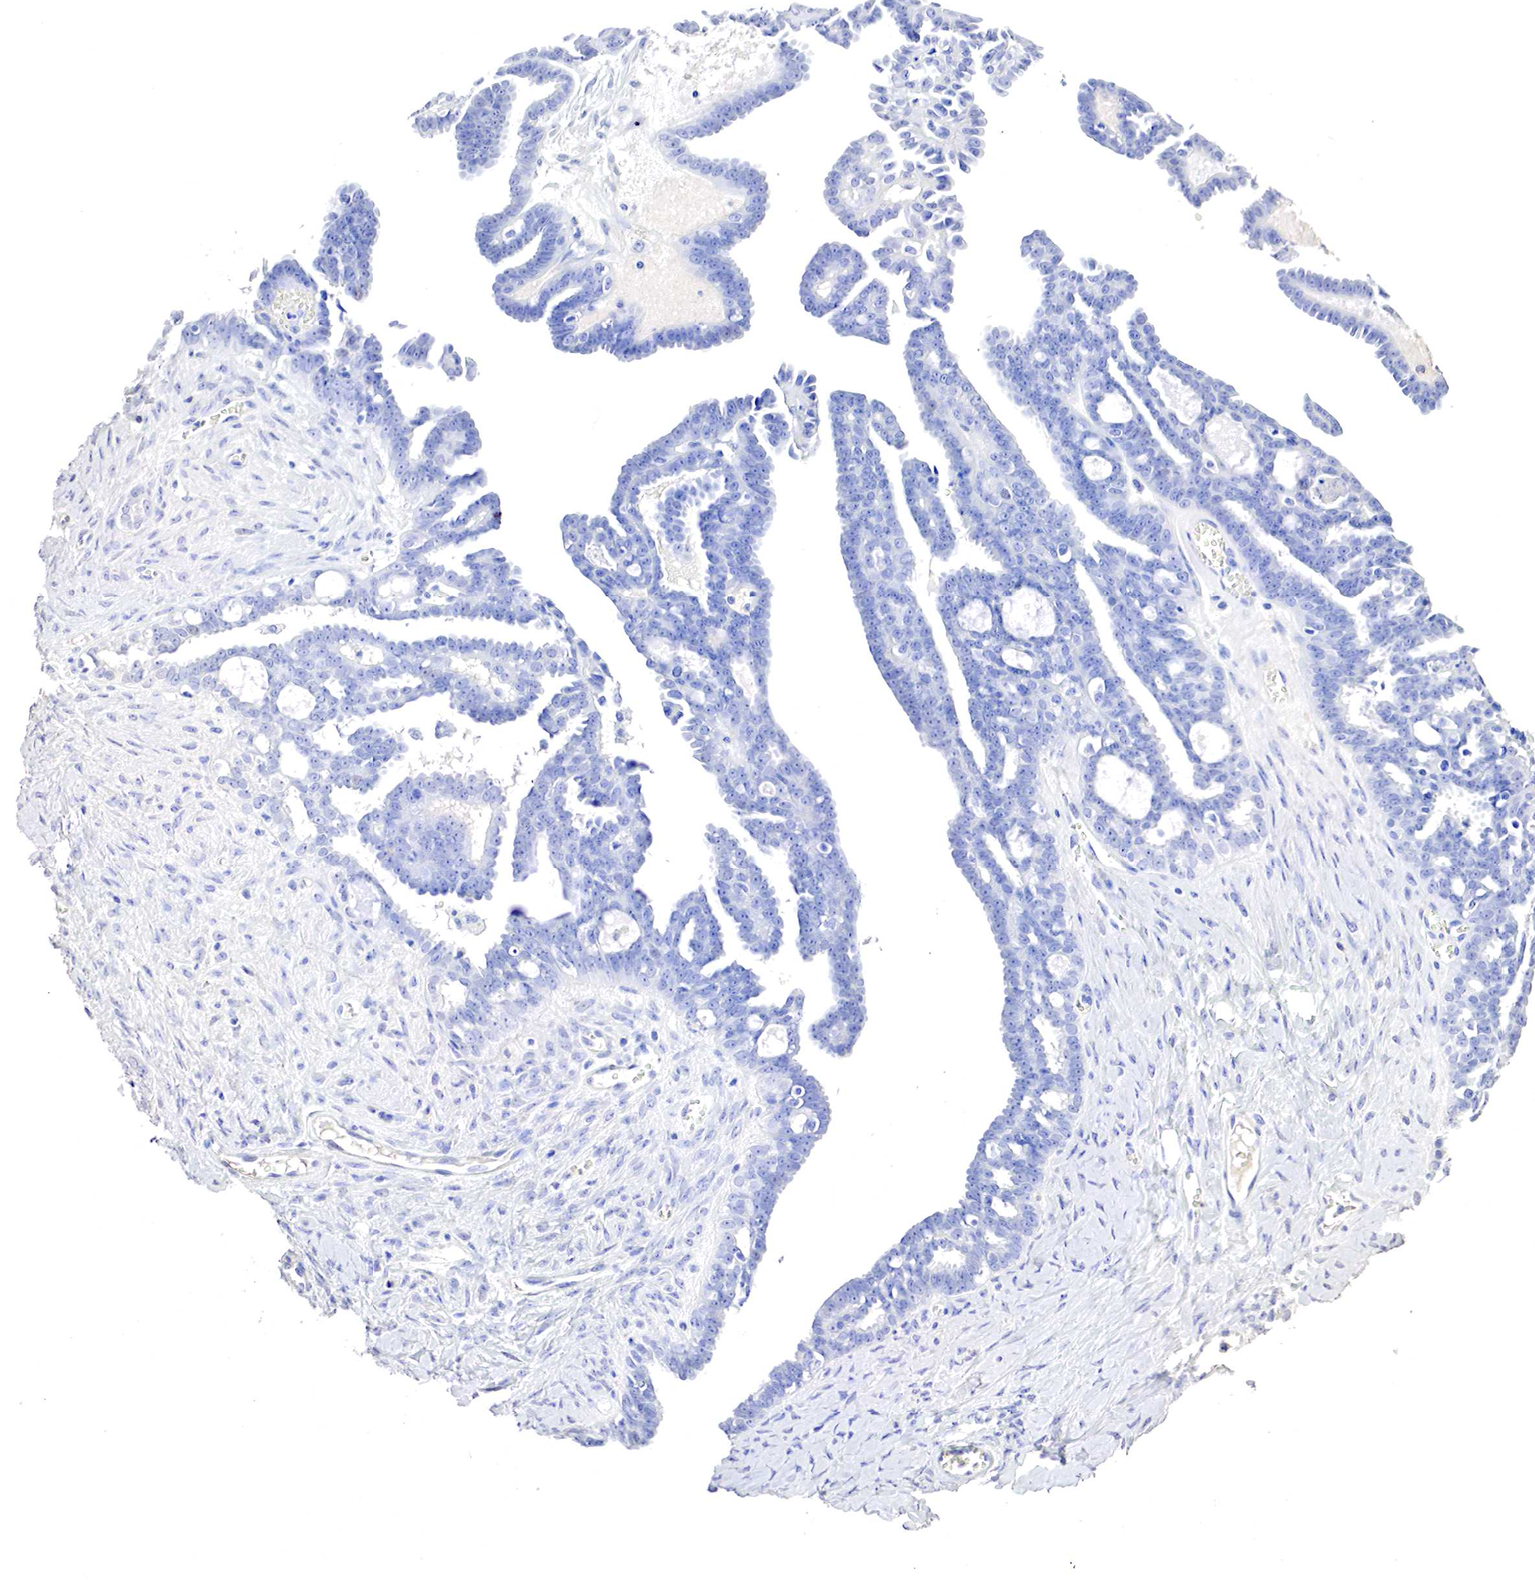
{"staining": {"intensity": "negative", "quantity": "none", "location": "none"}, "tissue": "ovarian cancer", "cell_type": "Tumor cells", "image_type": "cancer", "snomed": [{"axis": "morphology", "description": "Cystadenocarcinoma, serous, NOS"}, {"axis": "topography", "description": "Ovary"}], "caption": "Ovarian cancer (serous cystadenocarcinoma) stained for a protein using IHC reveals no staining tumor cells.", "gene": "OTC", "patient": {"sex": "female", "age": 71}}